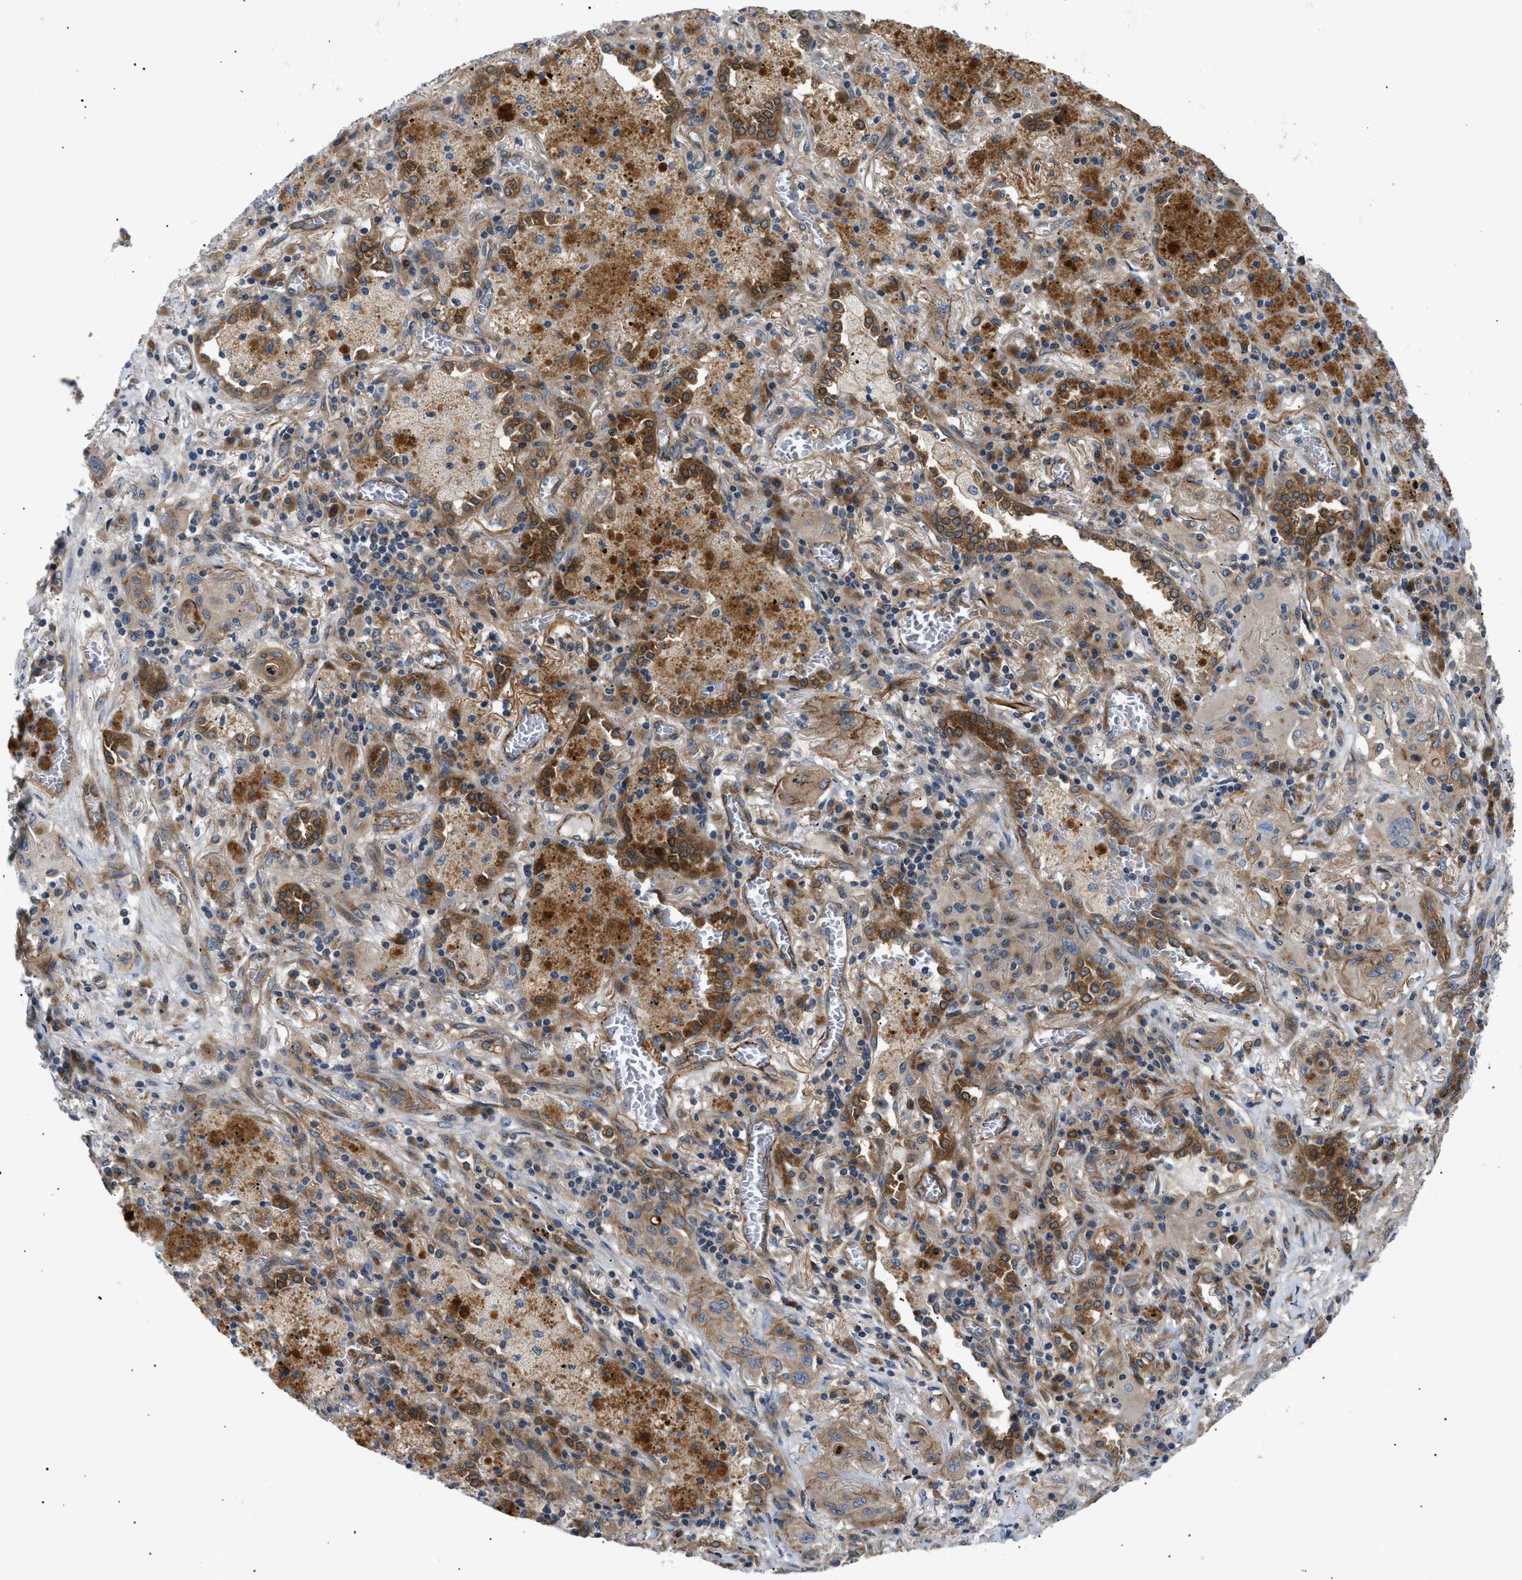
{"staining": {"intensity": "moderate", "quantity": ">75%", "location": "cytoplasmic/membranous"}, "tissue": "lung cancer", "cell_type": "Tumor cells", "image_type": "cancer", "snomed": [{"axis": "morphology", "description": "Squamous cell carcinoma, NOS"}, {"axis": "topography", "description": "Lung"}], "caption": "Tumor cells show medium levels of moderate cytoplasmic/membranous expression in about >75% of cells in human squamous cell carcinoma (lung).", "gene": "LYSMD3", "patient": {"sex": "female", "age": 47}}